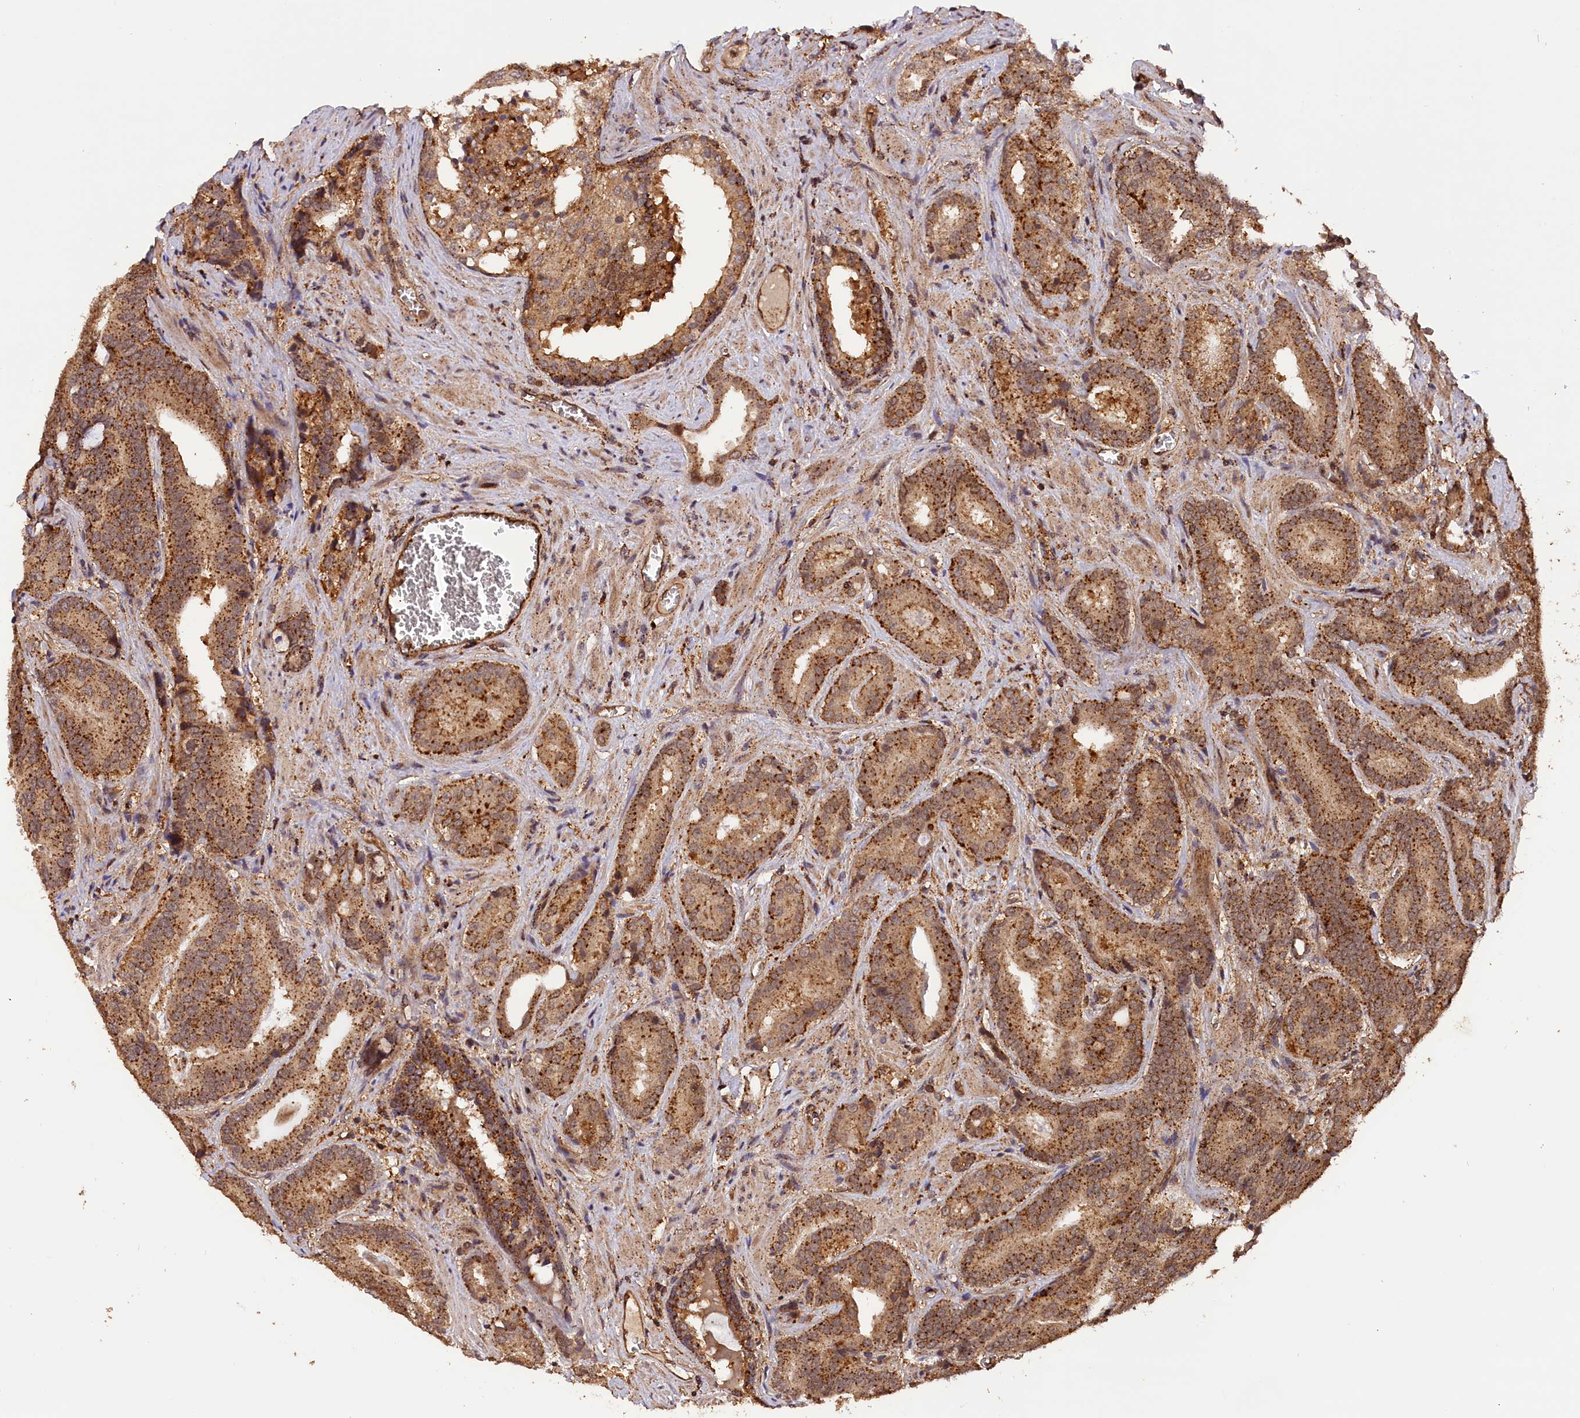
{"staining": {"intensity": "strong", "quantity": ">75%", "location": "cytoplasmic/membranous"}, "tissue": "prostate cancer", "cell_type": "Tumor cells", "image_type": "cancer", "snomed": [{"axis": "morphology", "description": "Adenocarcinoma, High grade"}, {"axis": "topography", "description": "Prostate"}], "caption": "Strong cytoplasmic/membranous expression for a protein is identified in approximately >75% of tumor cells of prostate adenocarcinoma (high-grade) using immunohistochemistry (IHC).", "gene": "IST1", "patient": {"sex": "male", "age": 55}}